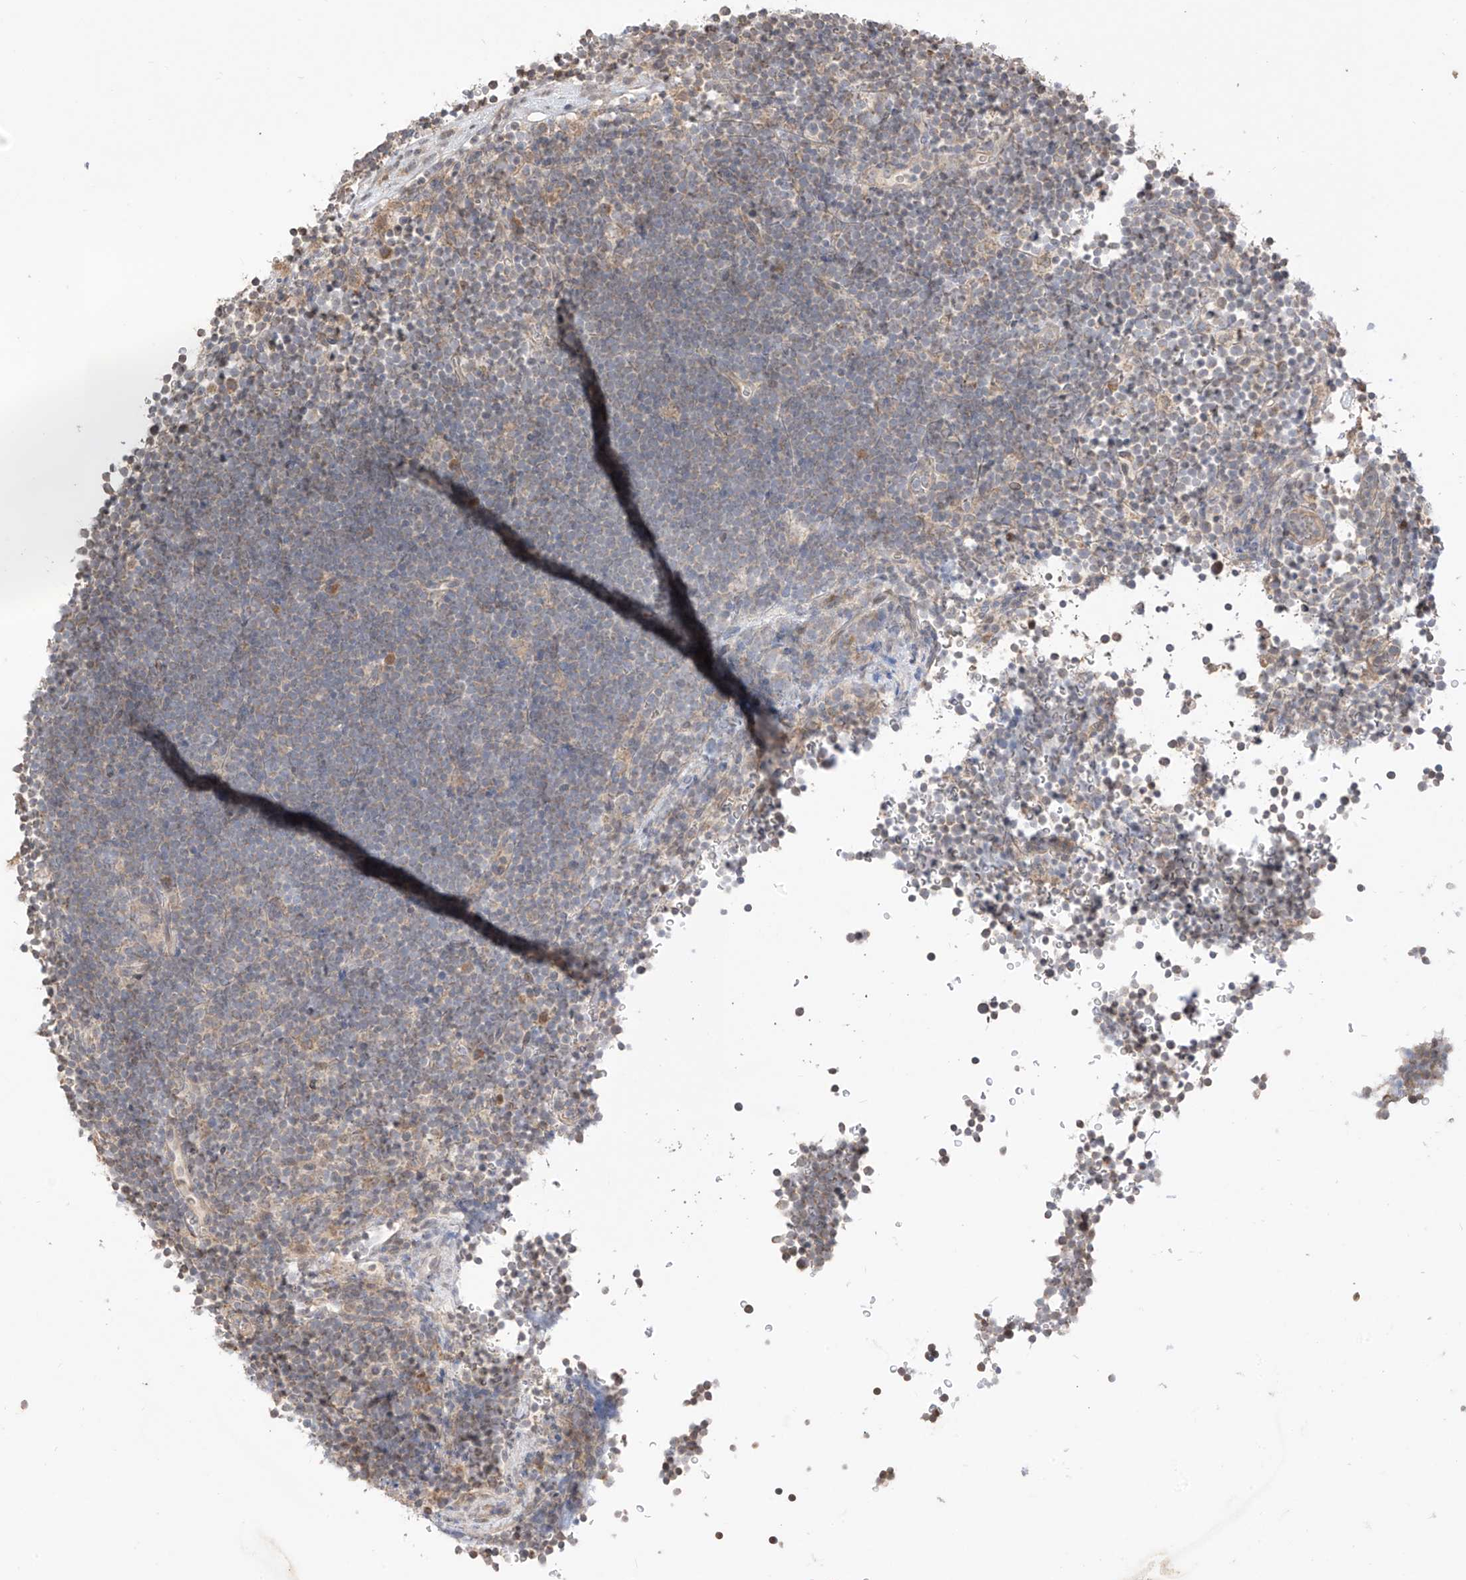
{"staining": {"intensity": "weak", "quantity": "25%-75%", "location": "cytoplasmic/membranous"}, "tissue": "lymphoma", "cell_type": "Tumor cells", "image_type": "cancer", "snomed": [{"axis": "morphology", "description": "Malignant lymphoma, non-Hodgkin's type, High grade"}, {"axis": "topography", "description": "Lymph node"}], "caption": "Weak cytoplasmic/membranous positivity for a protein is present in about 25%-75% of tumor cells of high-grade malignant lymphoma, non-Hodgkin's type using immunohistochemistry.", "gene": "LATS1", "patient": {"sex": "male", "age": 13}}